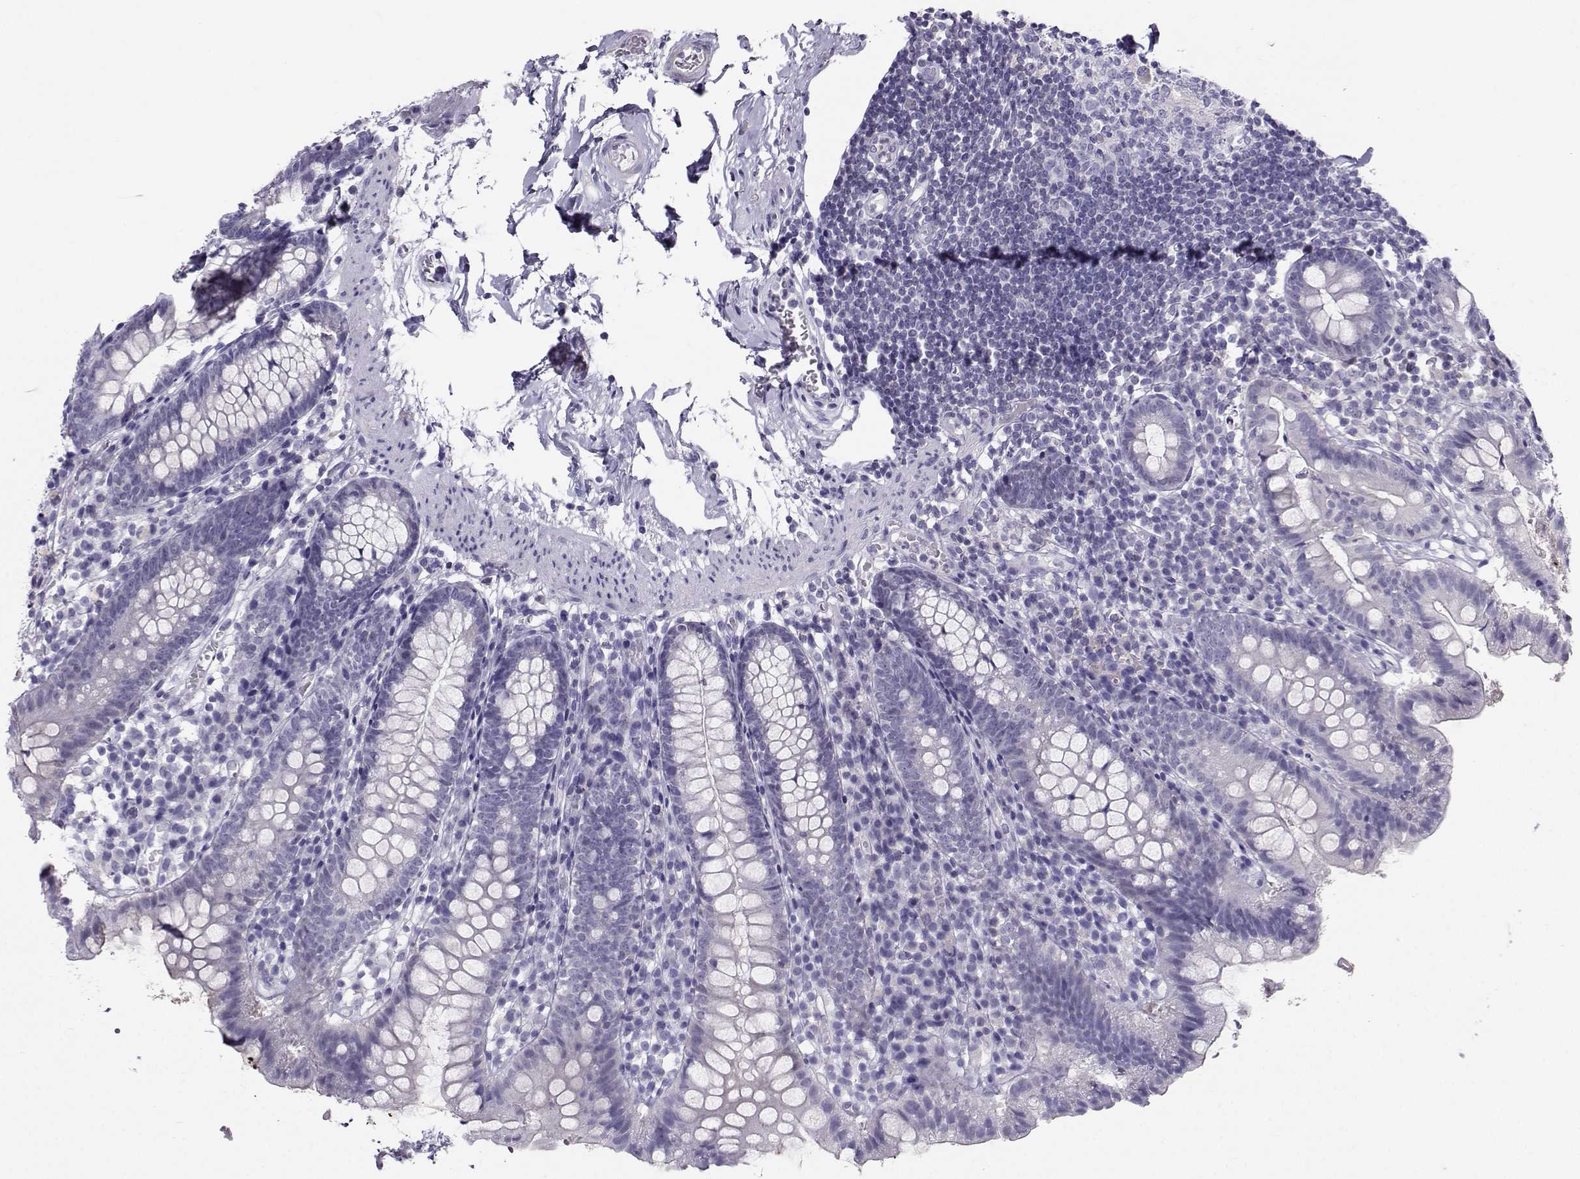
{"staining": {"intensity": "negative", "quantity": "none", "location": "none"}, "tissue": "small intestine", "cell_type": "Glandular cells", "image_type": "normal", "snomed": [{"axis": "morphology", "description": "Normal tissue, NOS"}, {"axis": "topography", "description": "Small intestine"}], "caption": "The histopathology image shows no significant positivity in glandular cells of small intestine.", "gene": "PGK1", "patient": {"sex": "female", "age": 90}}